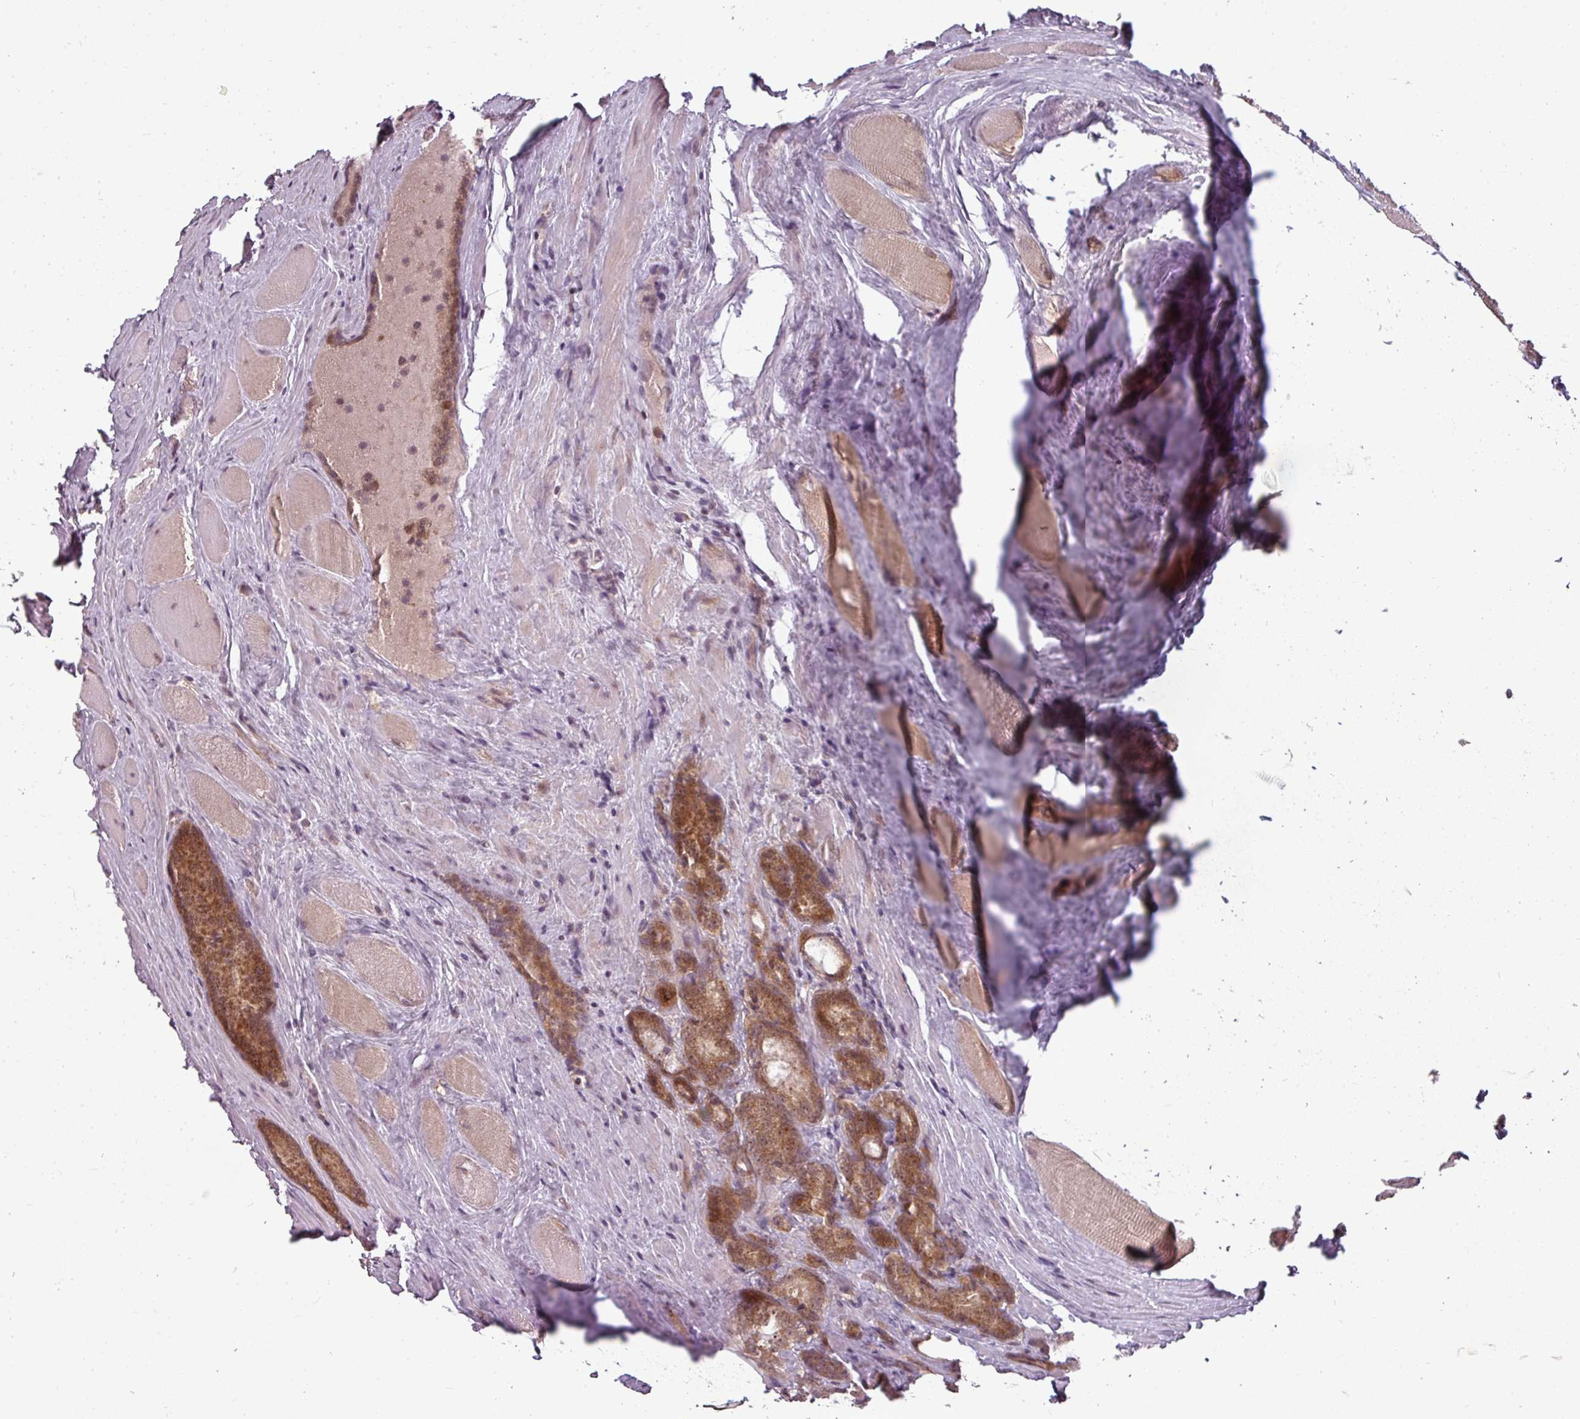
{"staining": {"intensity": "moderate", "quantity": ">75%", "location": "cytoplasmic/membranous"}, "tissue": "prostate cancer", "cell_type": "Tumor cells", "image_type": "cancer", "snomed": [{"axis": "morphology", "description": "Adenocarcinoma, Low grade"}, {"axis": "topography", "description": "Prostate"}], "caption": "Moderate cytoplasmic/membranous expression for a protein is identified in about >75% of tumor cells of prostate cancer using immunohistochemistry (IHC).", "gene": "CLIC1", "patient": {"sex": "male", "age": 68}}